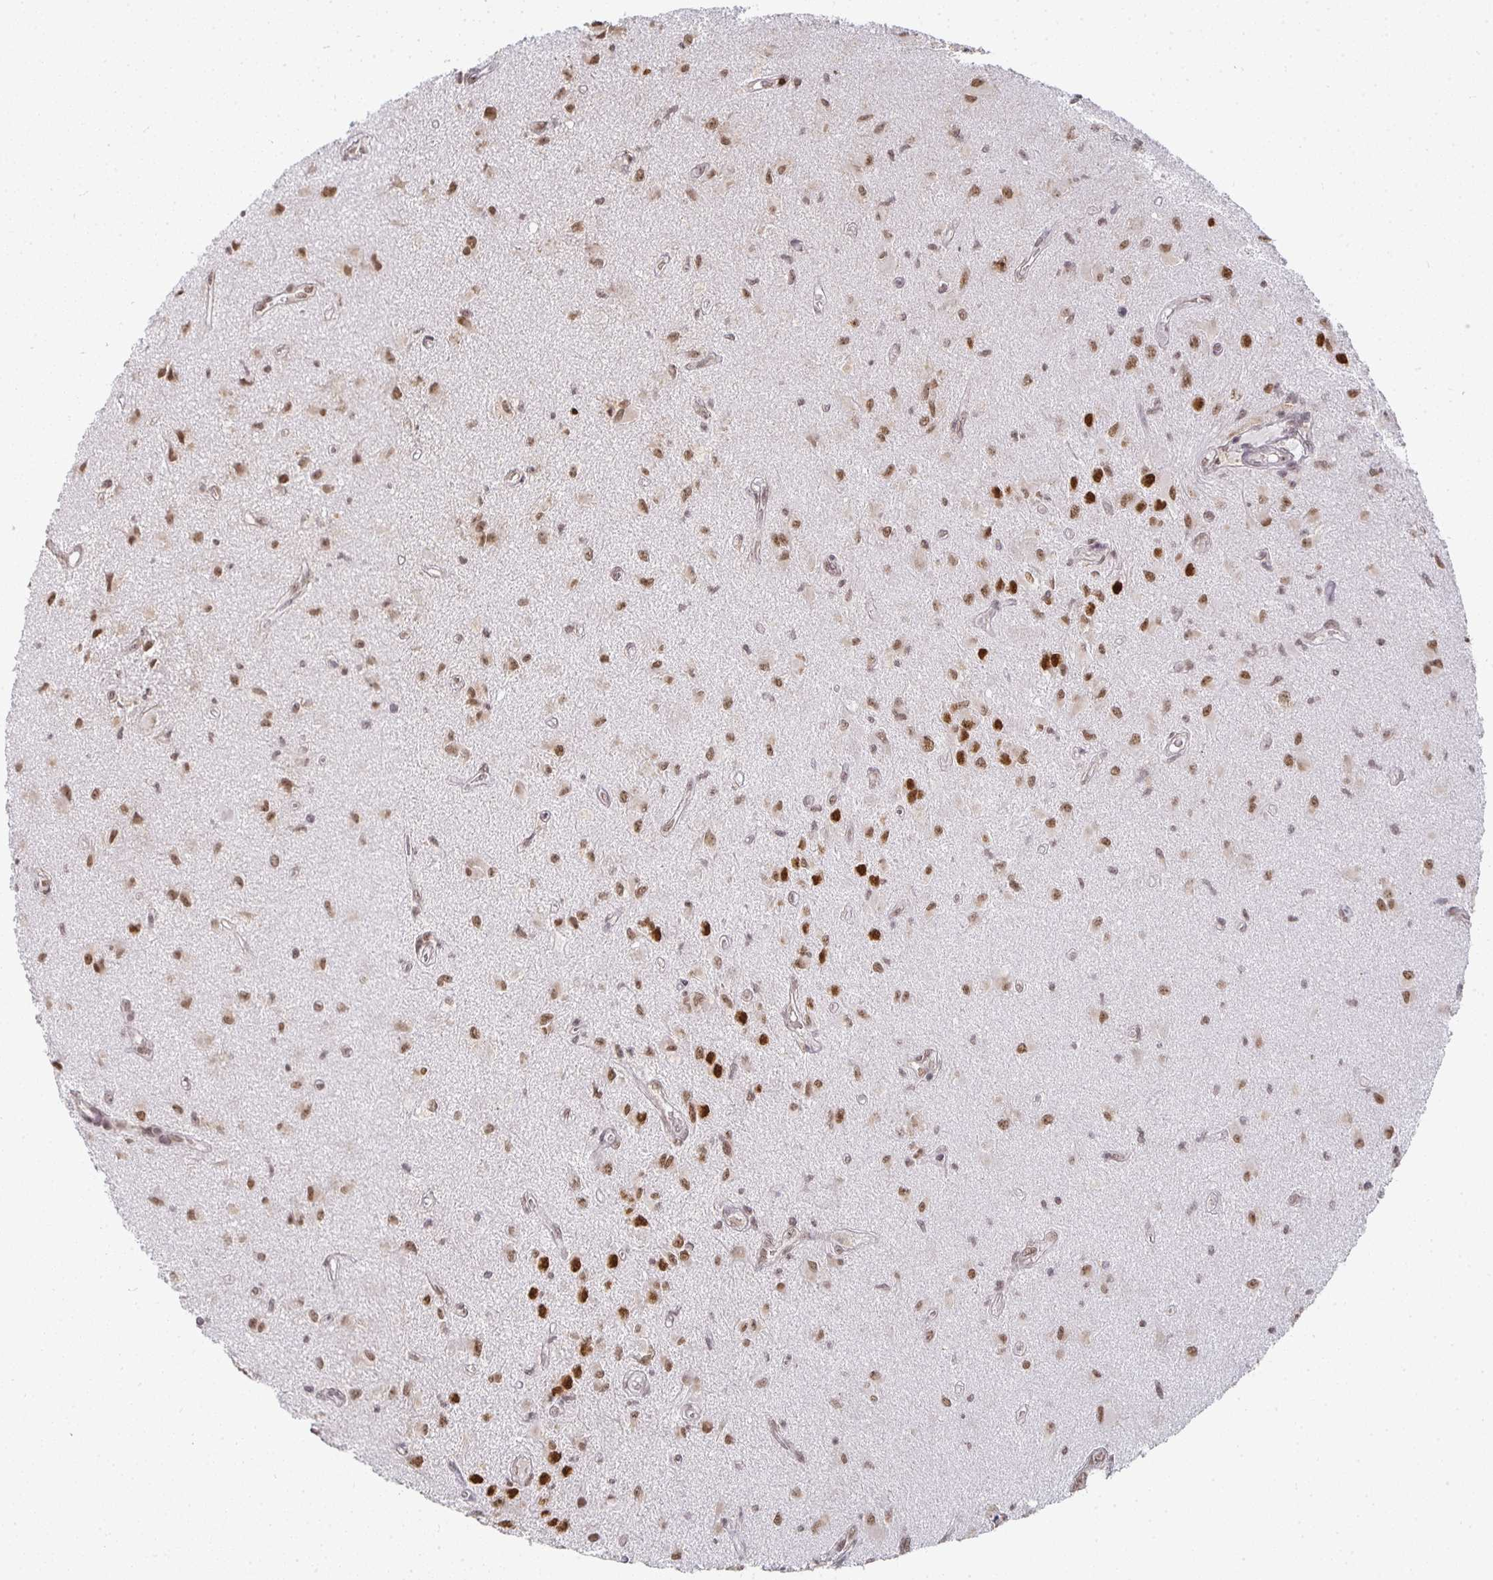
{"staining": {"intensity": "moderate", "quantity": ">75%", "location": "nuclear"}, "tissue": "glioma", "cell_type": "Tumor cells", "image_type": "cancer", "snomed": [{"axis": "morphology", "description": "Glioma, malignant, High grade"}, {"axis": "topography", "description": "Brain"}], "caption": "The histopathology image reveals staining of malignant glioma (high-grade), revealing moderate nuclear protein staining (brown color) within tumor cells.", "gene": "SMARCA2", "patient": {"sex": "male", "age": 67}}